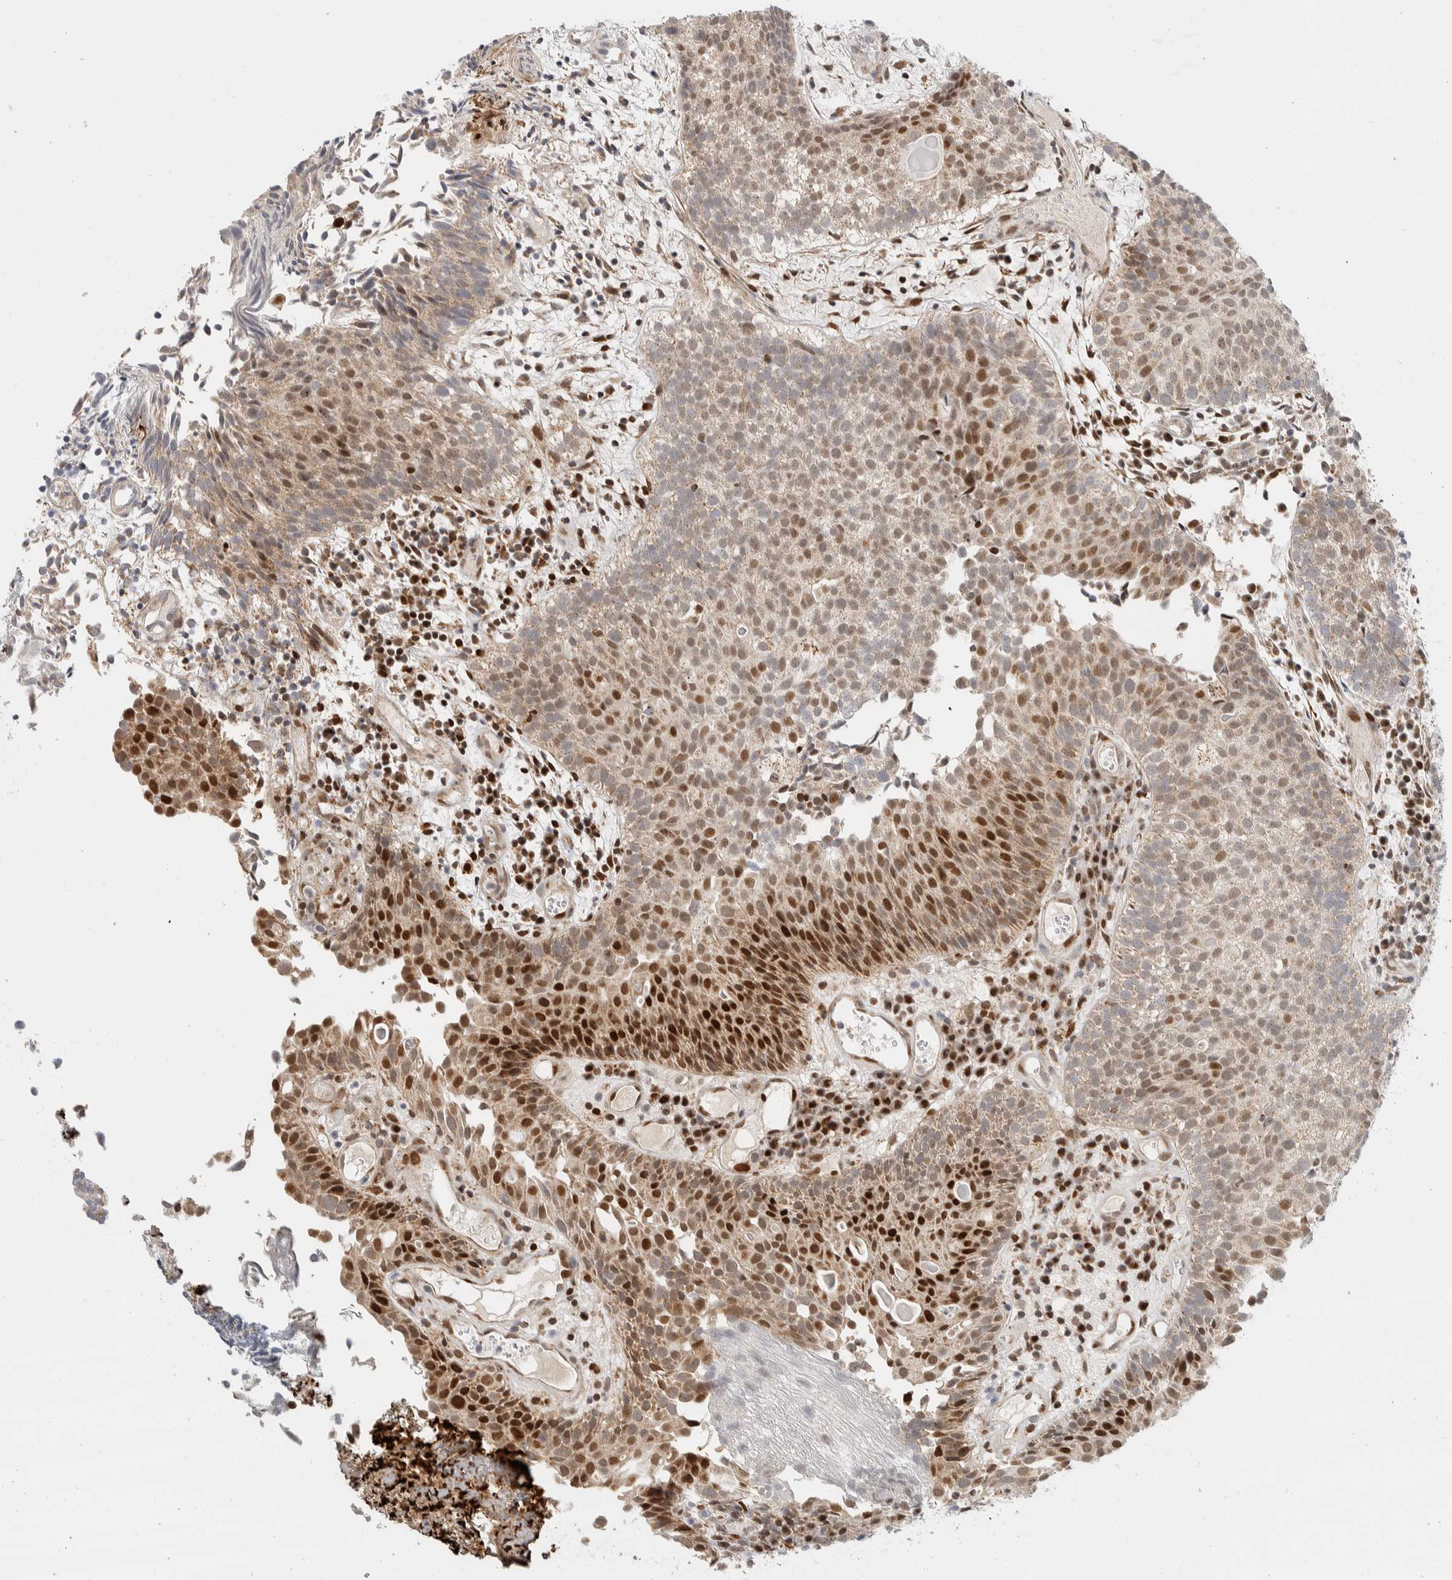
{"staining": {"intensity": "strong", "quantity": "25%-75%", "location": "cytoplasmic/membranous,nuclear"}, "tissue": "urothelial cancer", "cell_type": "Tumor cells", "image_type": "cancer", "snomed": [{"axis": "morphology", "description": "Urothelial carcinoma, Low grade"}, {"axis": "topography", "description": "Urinary bladder"}], "caption": "Urothelial carcinoma (low-grade) stained for a protein (brown) displays strong cytoplasmic/membranous and nuclear positive expression in about 25%-75% of tumor cells.", "gene": "TSPAN32", "patient": {"sex": "male", "age": 86}}